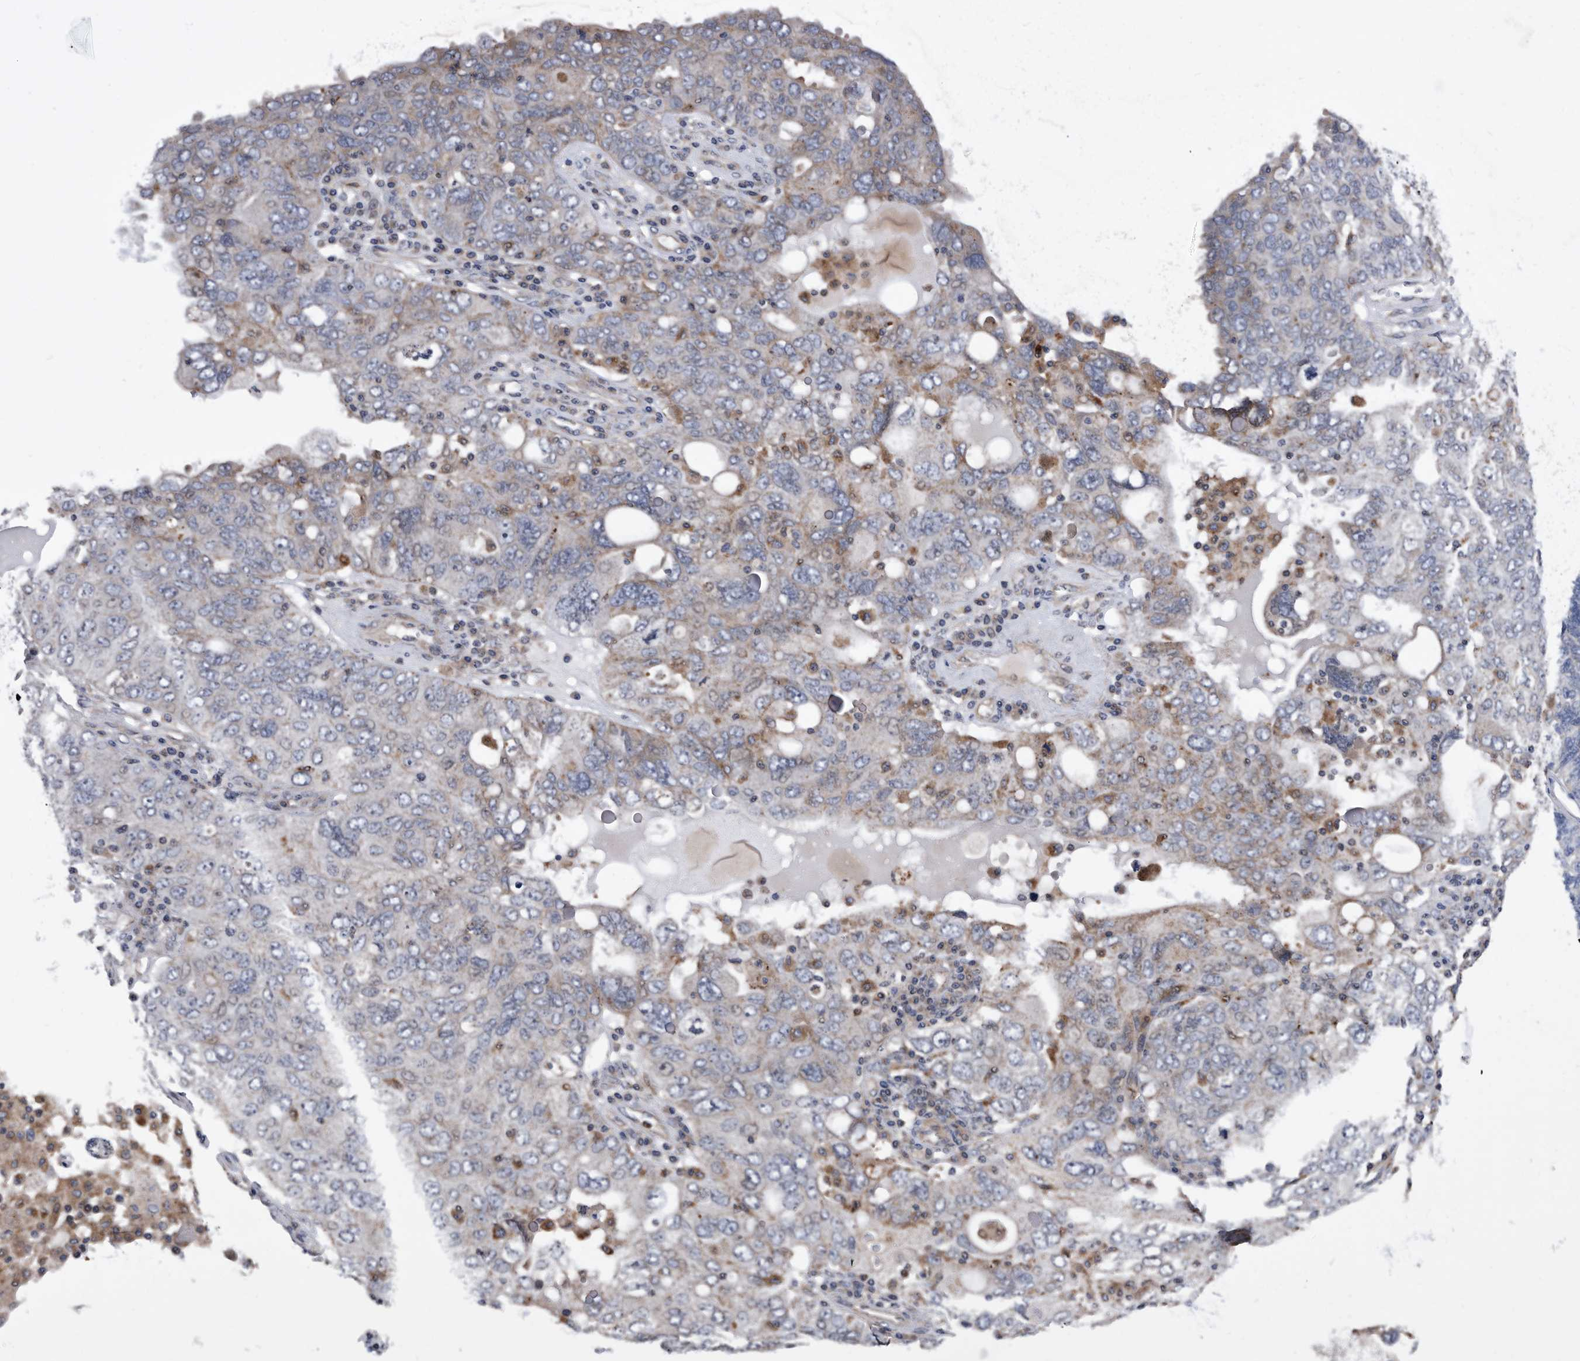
{"staining": {"intensity": "weak", "quantity": "25%-75%", "location": "cytoplasmic/membranous"}, "tissue": "ovarian cancer", "cell_type": "Tumor cells", "image_type": "cancer", "snomed": [{"axis": "morphology", "description": "Carcinoma, endometroid"}, {"axis": "topography", "description": "Ovary"}], "caption": "Immunohistochemistry photomicrograph of human ovarian cancer stained for a protein (brown), which displays low levels of weak cytoplasmic/membranous expression in about 25%-75% of tumor cells.", "gene": "BAIAP3", "patient": {"sex": "female", "age": 62}}